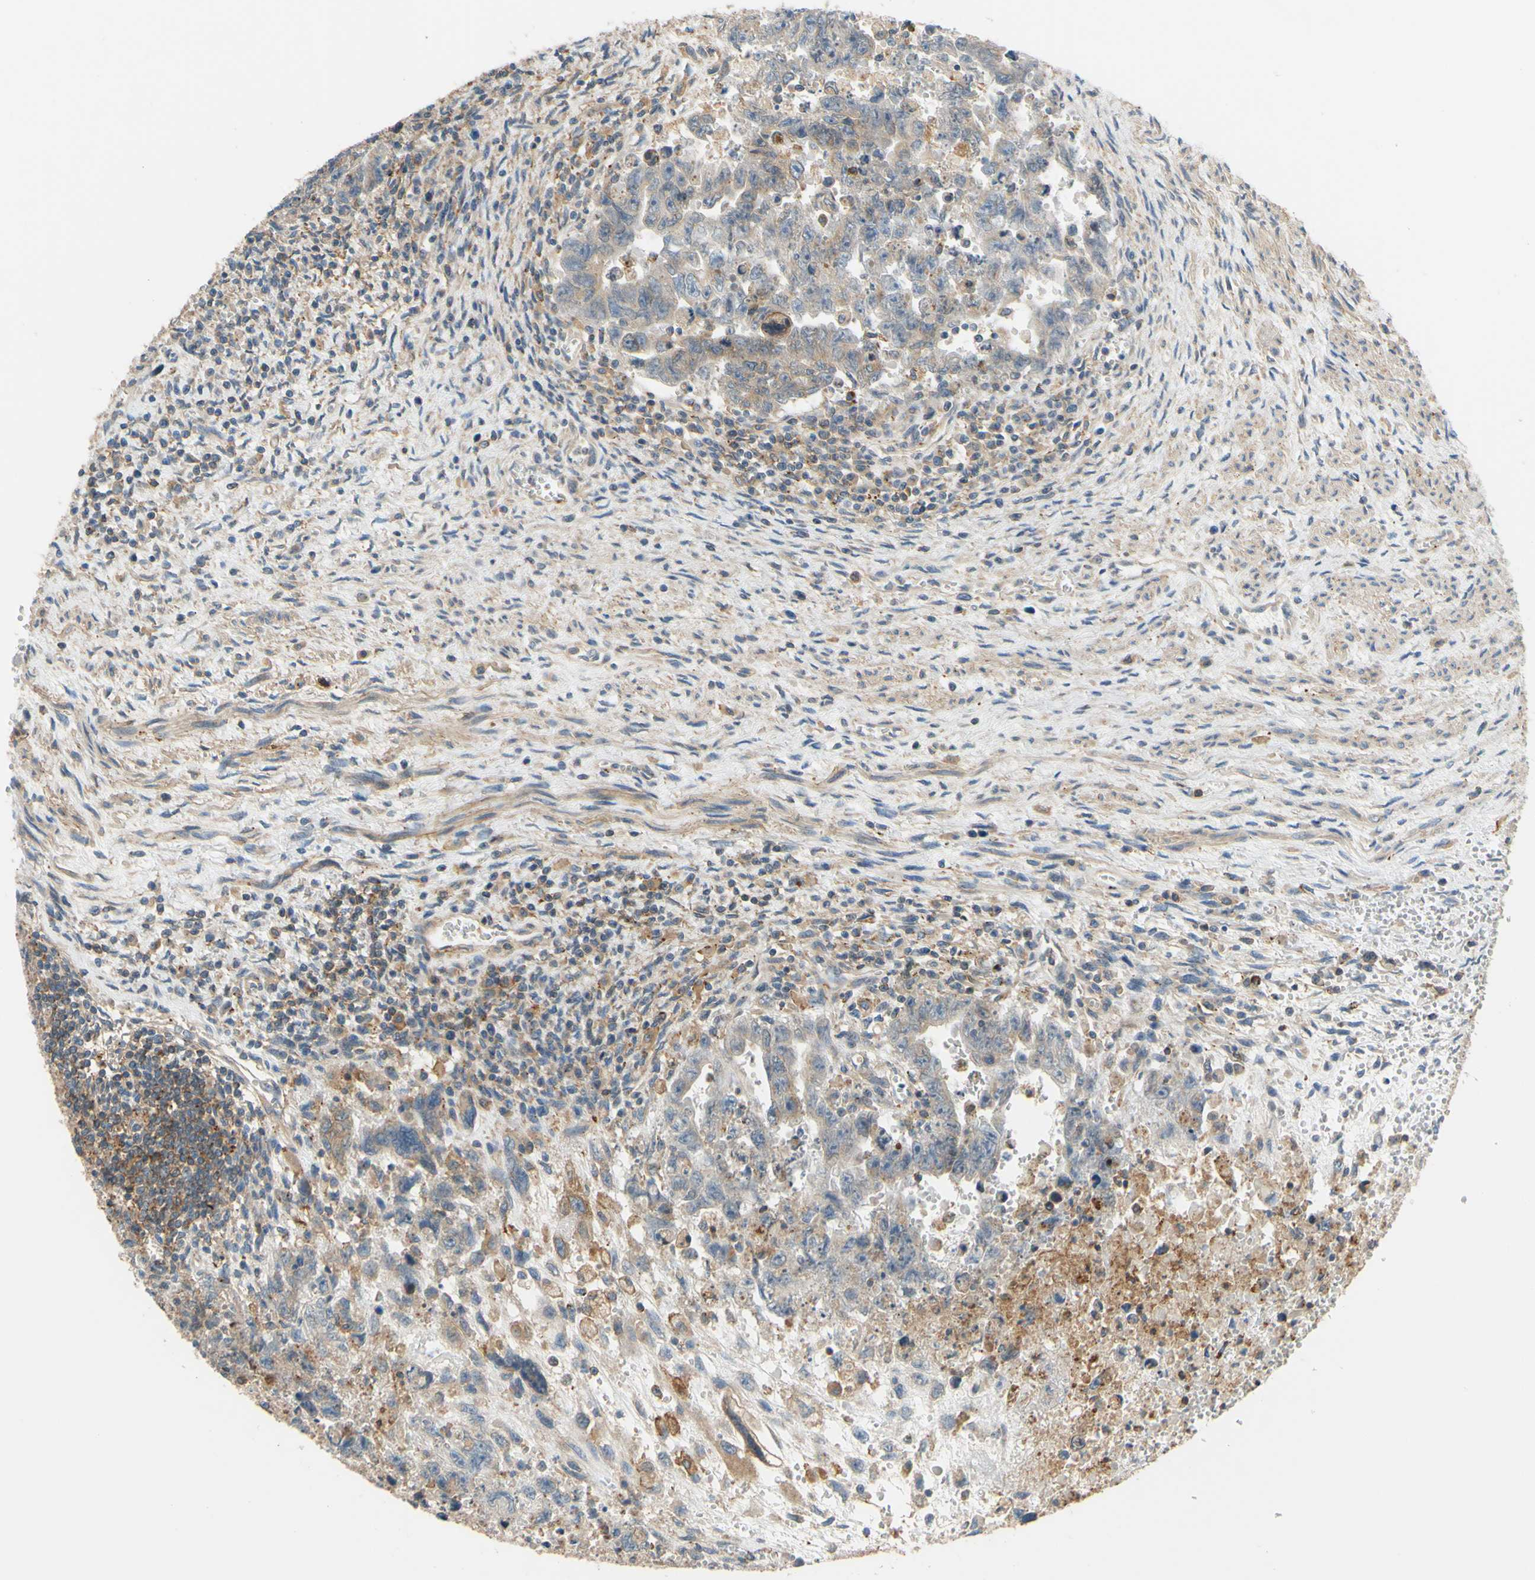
{"staining": {"intensity": "weak", "quantity": "25%-75%", "location": "cytoplasmic/membranous"}, "tissue": "testis cancer", "cell_type": "Tumor cells", "image_type": "cancer", "snomed": [{"axis": "morphology", "description": "Carcinoma, Embryonal, NOS"}, {"axis": "topography", "description": "Testis"}], "caption": "Embryonal carcinoma (testis) was stained to show a protein in brown. There is low levels of weak cytoplasmic/membranous expression in approximately 25%-75% of tumor cells. (DAB IHC, brown staining for protein, blue staining for nuclei).", "gene": "POR", "patient": {"sex": "male", "age": 28}}